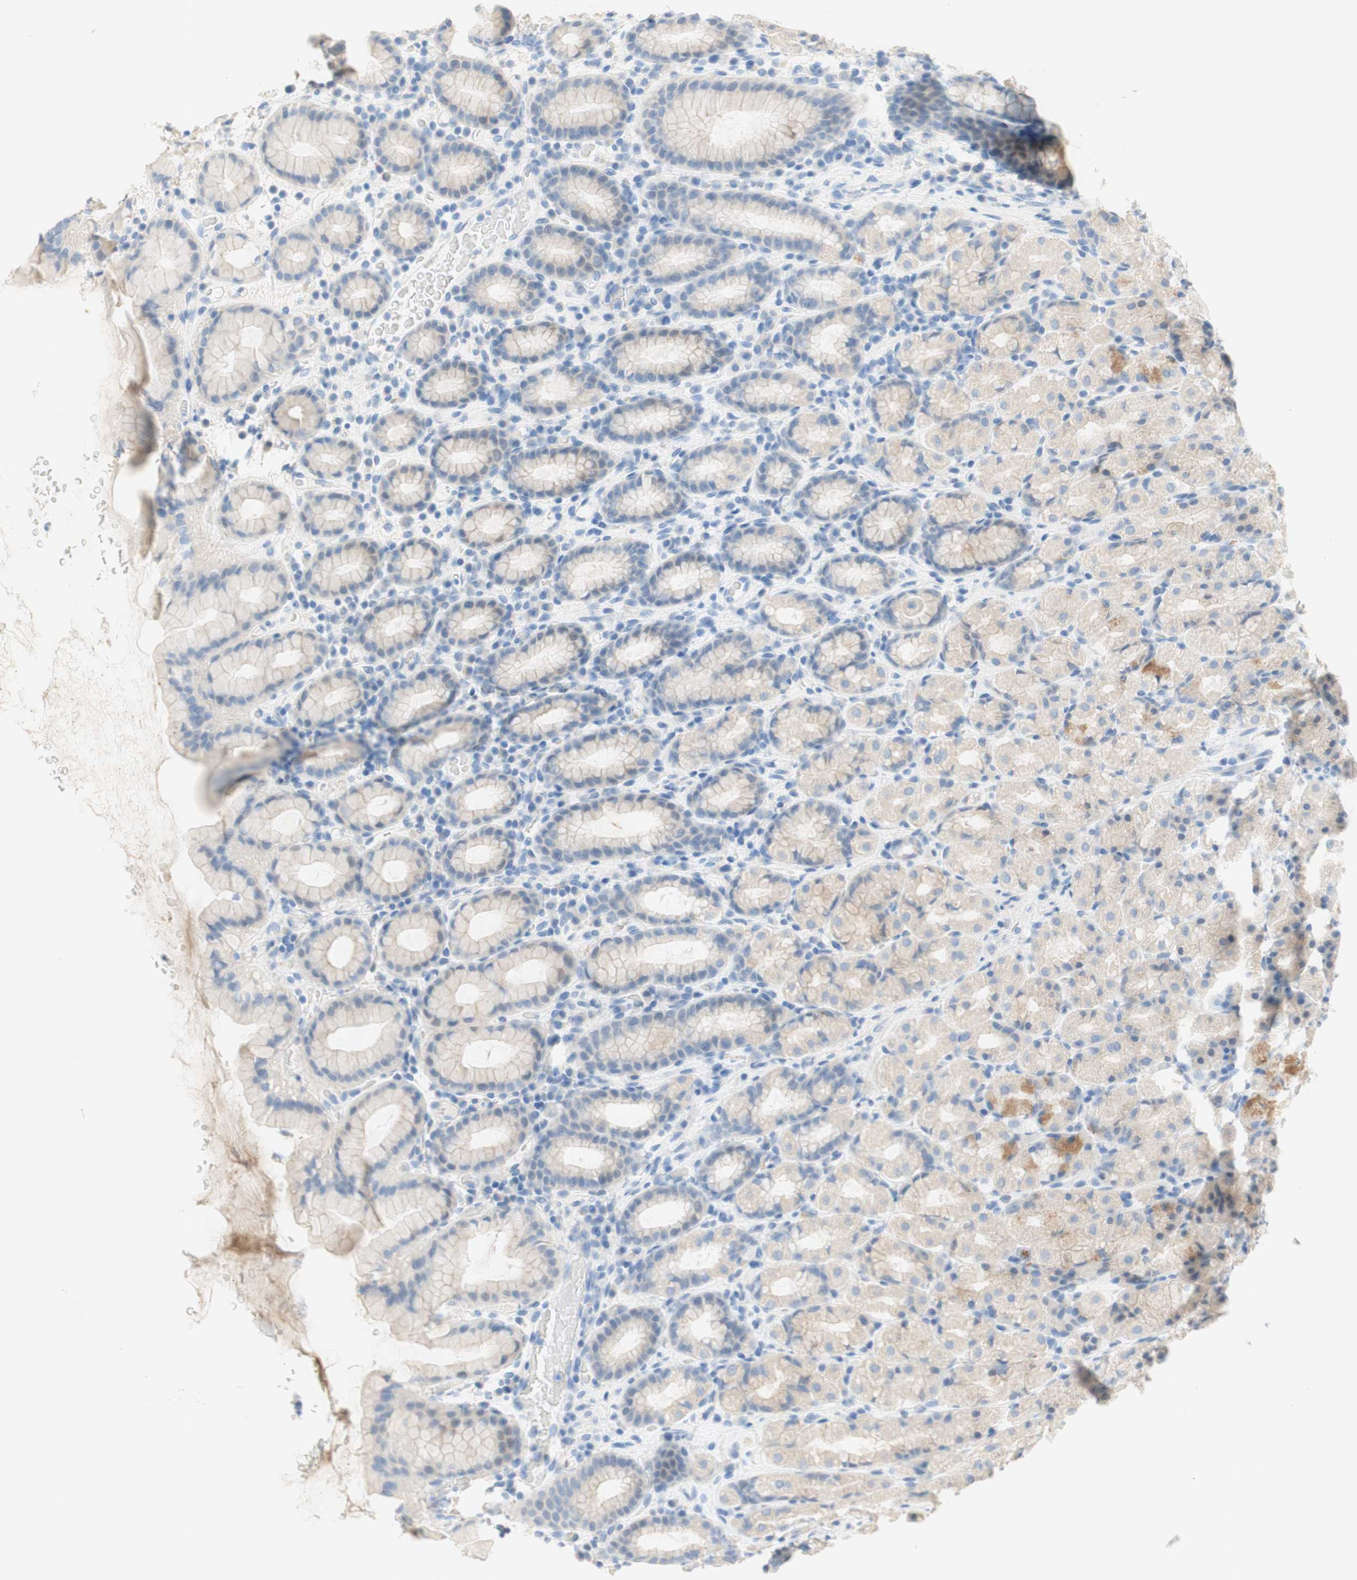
{"staining": {"intensity": "moderate", "quantity": "<25%", "location": "cytoplasmic/membranous"}, "tissue": "stomach", "cell_type": "Glandular cells", "image_type": "normal", "snomed": [{"axis": "morphology", "description": "Normal tissue, NOS"}, {"axis": "topography", "description": "Stomach, upper"}], "caption": "IHC micrograph of normal human stomach stained for a protein (brown), which shows low levels of moderate cytoplasmic/membranous staining in about <25% of glandular cells.", "gene": "POLR2J3", "patient": {"sex": "male", "age": 68}}